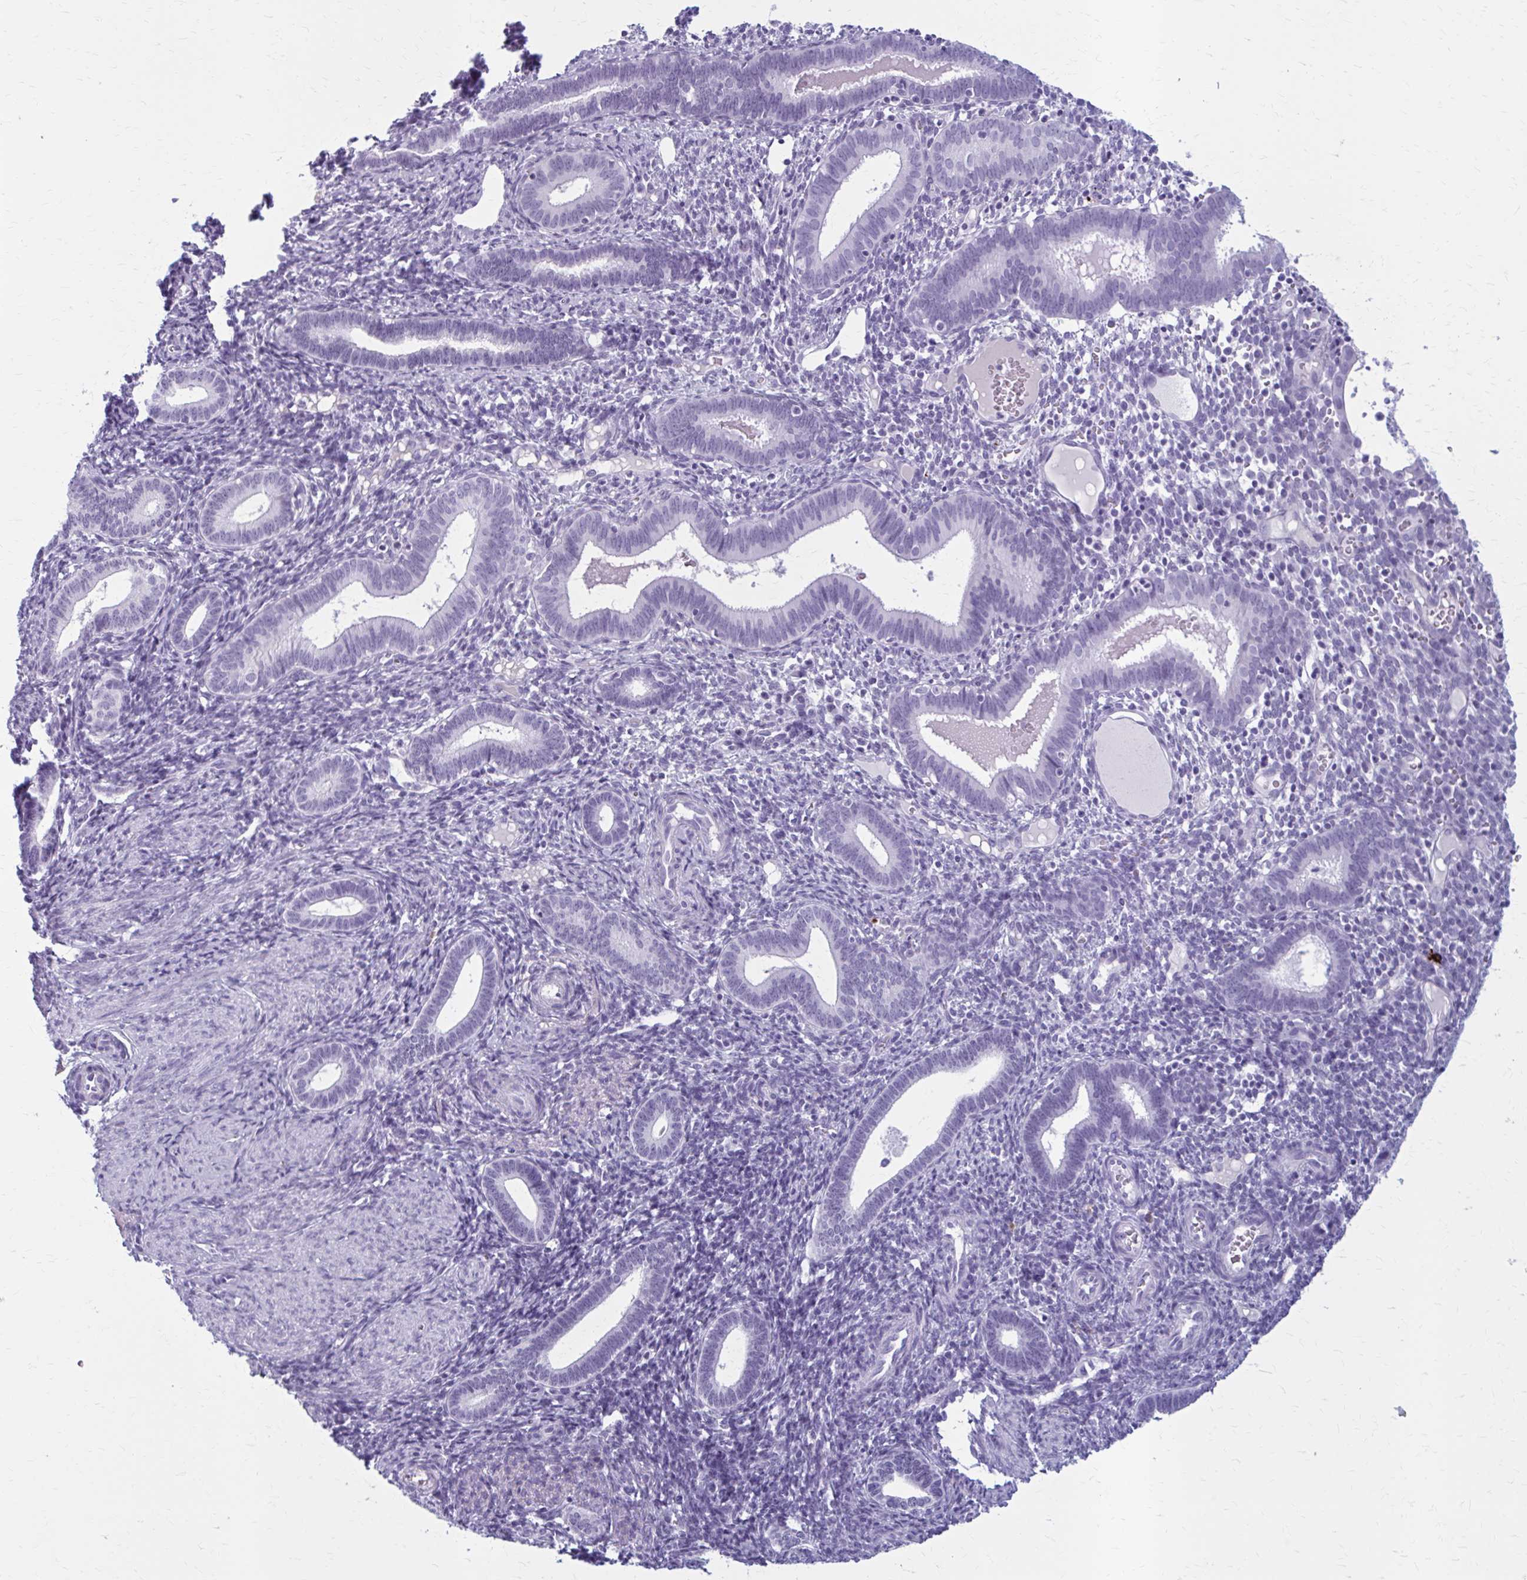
{"staining": {"intensity": "negative", "quantity": "none", "location": "none"}, "tissue": "endometrium", "cell_type": "Cells in endometrial stroma", "image_type": "normal", "snomed": [{"axis": "morphology", "description": "Normal tissue, NOS"}, {"axis": "topography", "description": "Endometrium"}], "caption": "Benign endometrium was stained to show a protein in brown. There is no significant expression in cells in endometrial stroma.", "gene": "ZDHHC7", "patient": {"sex": "female", "age": 41}}